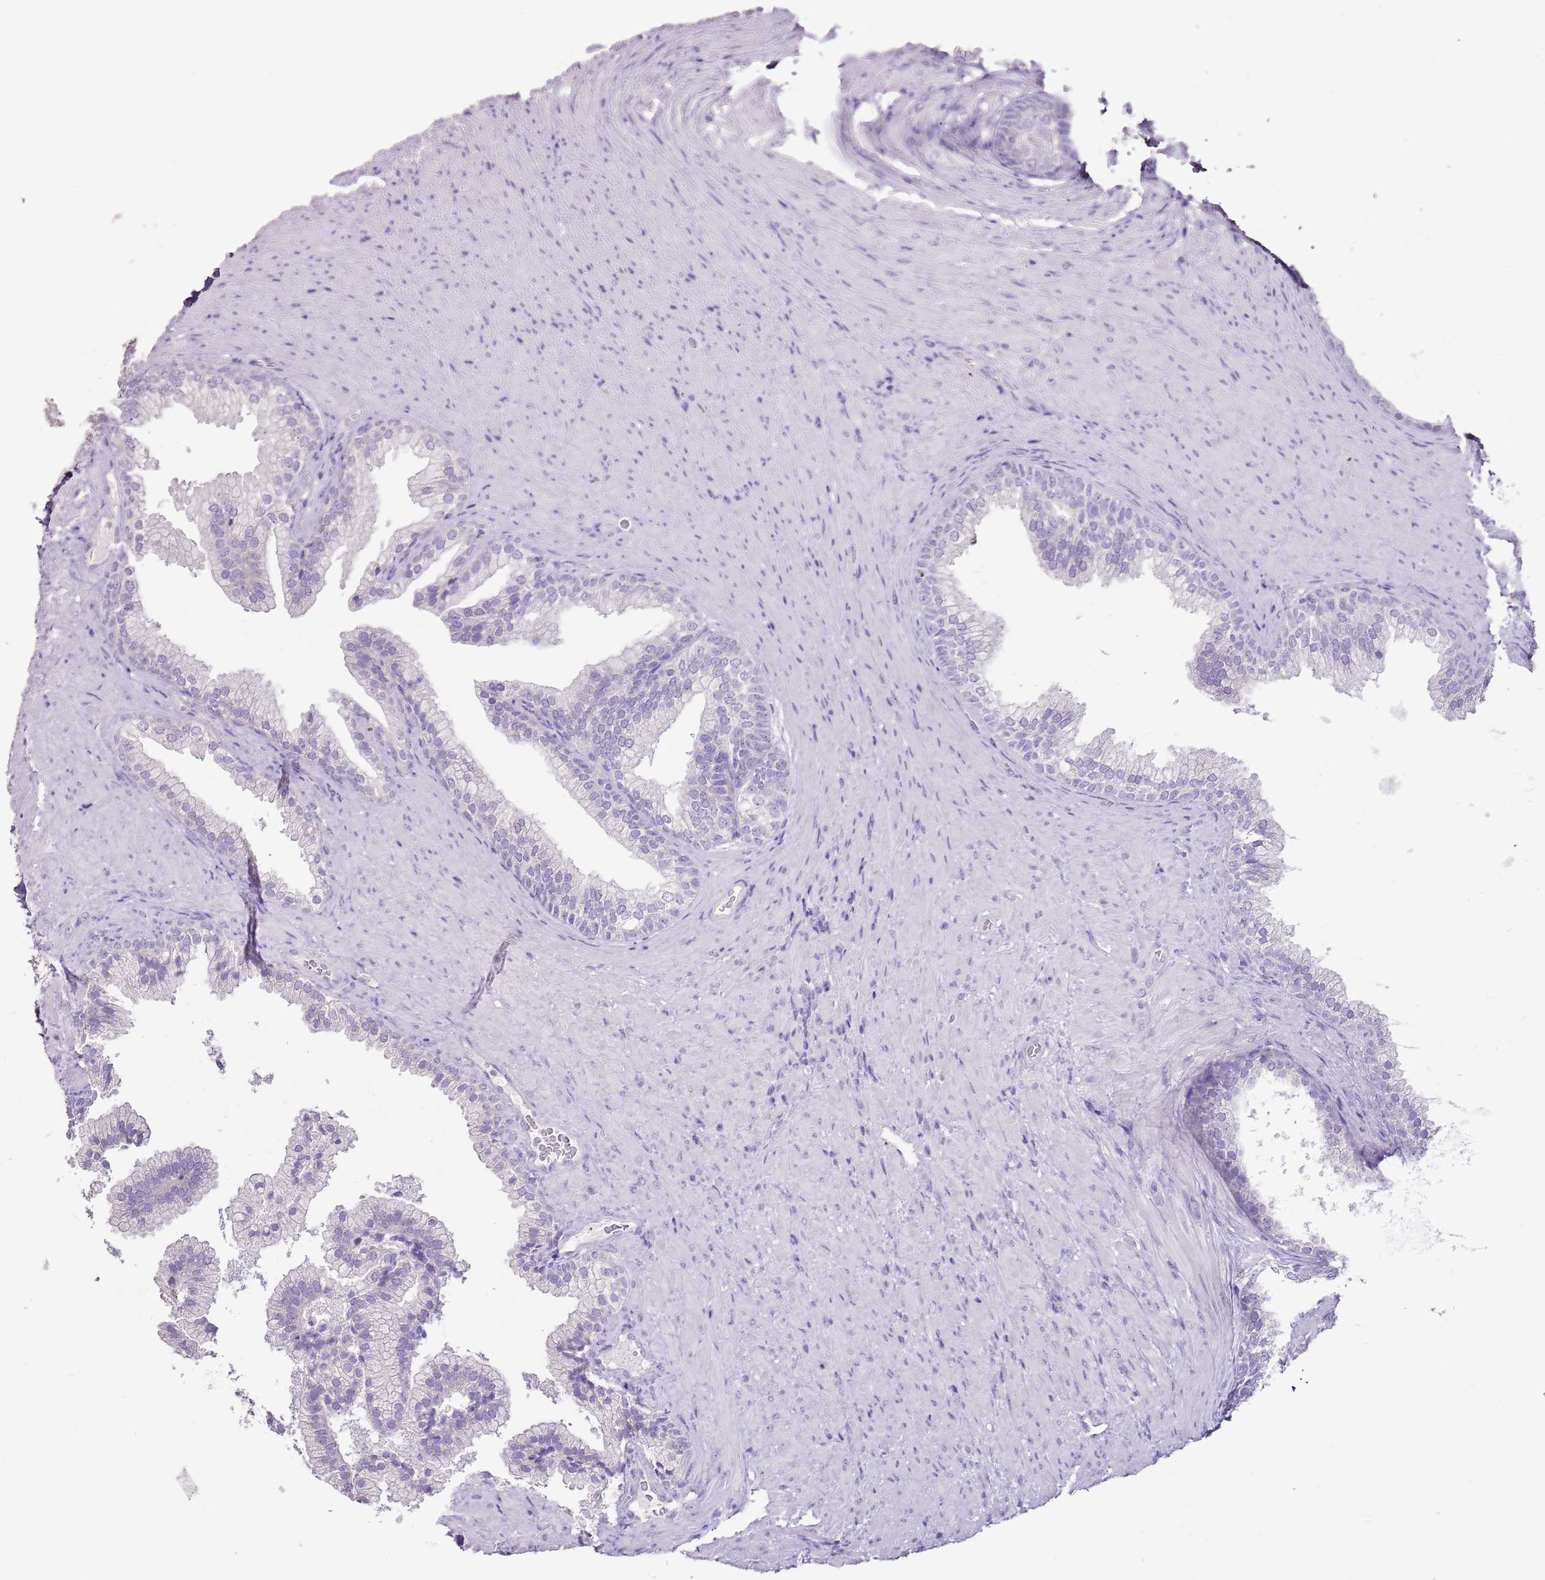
{"staining": {"intensity": "negative", "quantity": "none", "location": "none"}, "tissue": "prostate", "cell_type": "Glandular cells", "image_type": "normal", "snomed": [{"axis": "morphology", "description": "Normal tissue, NOS"}, {"axis": "topography", "description": "Prostate"}], "caption": "IHC micrograph of unremarkable prostate: prostate stained with DAB (3,3'-diaminobenzidine) displays no significant protein expression in glandular cells.", "gene": "BLOC1S2", "patient": {"sex": "male", "age": 76}}